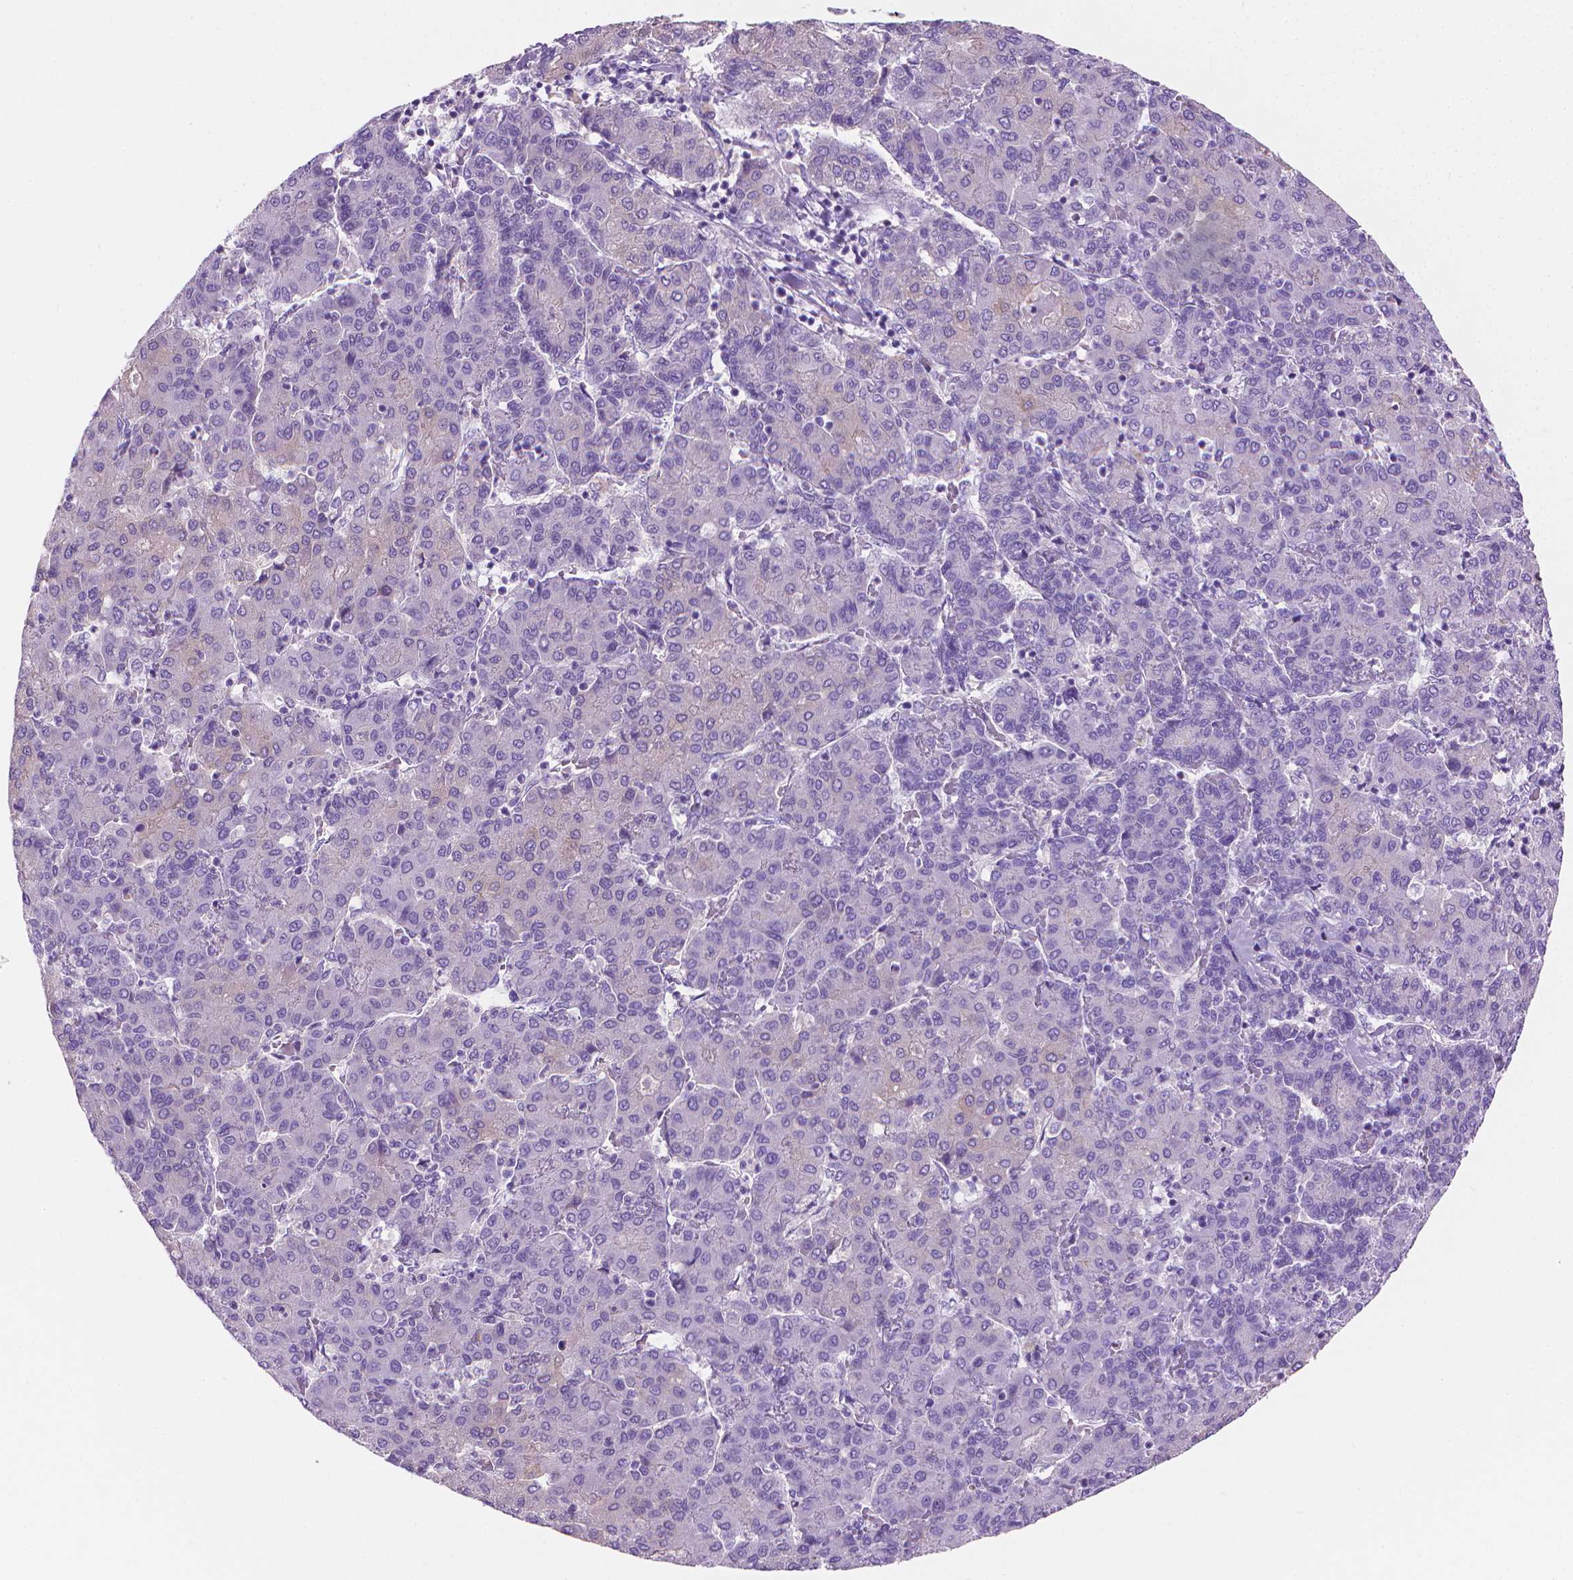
{"staining": {"intensity": "negative", "quantity": "none", "location": "none"}, "tissue": "liver cancer", "cell_type": "Tumor cells", "image_type": "cancer", "snomed": [{"axis": "morphology", "description": "Carcinoma, Hepatocellular, NOS"}, {"axis": "topography", "description": "Liver"}], "caption": "The immunohistochemistry photomicrograph has no significant expression in tumor cells of hepatocellular carcinoma (liver) tissue.", "gene": "FASN", "patient": {"sex": "male", "age": 65}}